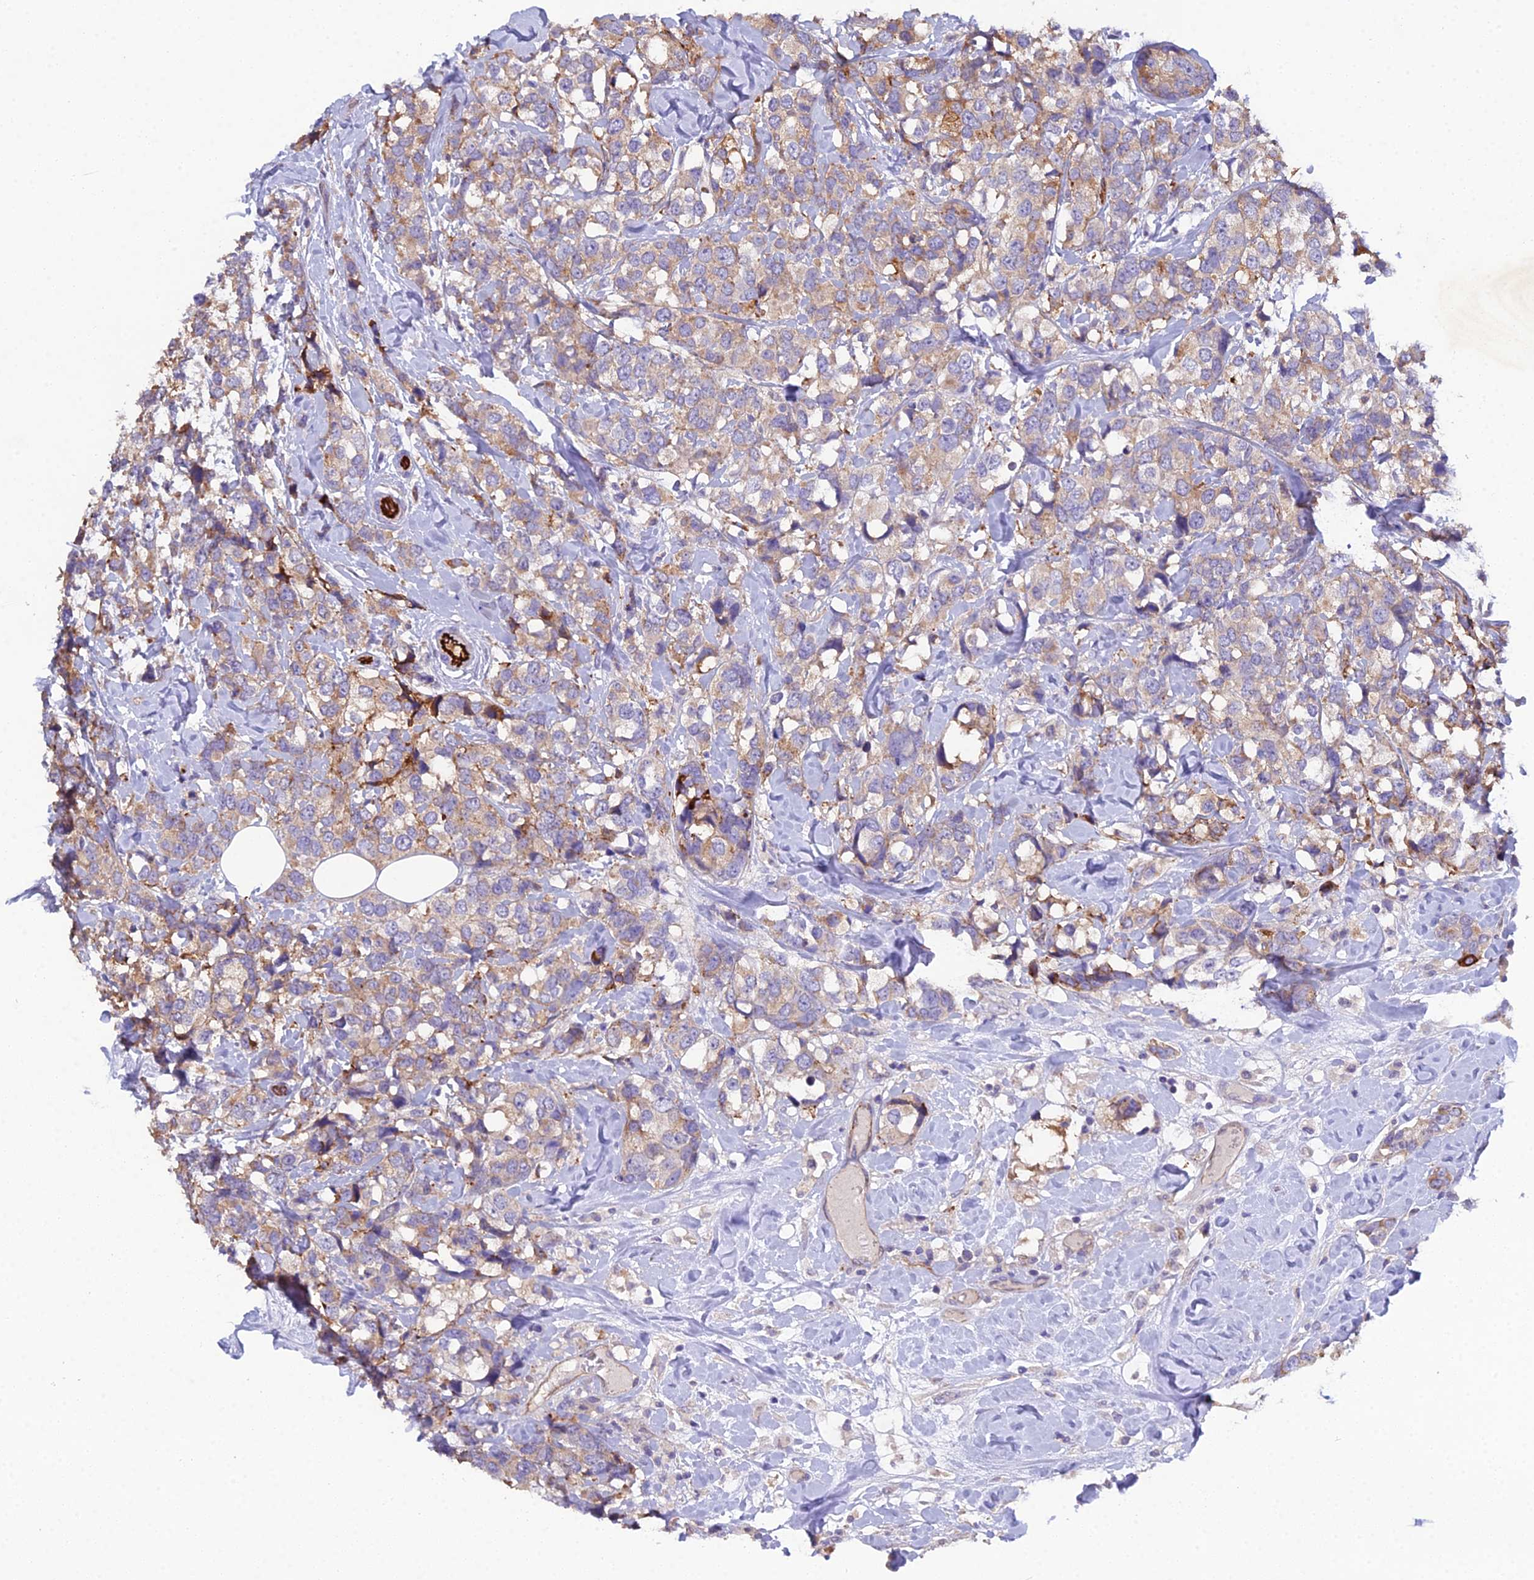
{"staining": {"intensity": "moderate", "quantity": "25%-75%", "location": "cytoplasmic/membranous"}, "tissue": "breast cancer", "cell_type": "Tumor cells", "image_type": "cancer", "snomed": [{"axis": "morphology", "description": "Lobular carcinoma"}, {"axis": "topography", "description": "Breast"}], "caption": "The histopathology image displays staining of breast lobular carcinoma, revealing moderate cytoplasmic/membranous protein positivity (brown color) within tumor cells.", "gene": "CFAP47", "patient": {"sex": "female", "age": 59}}